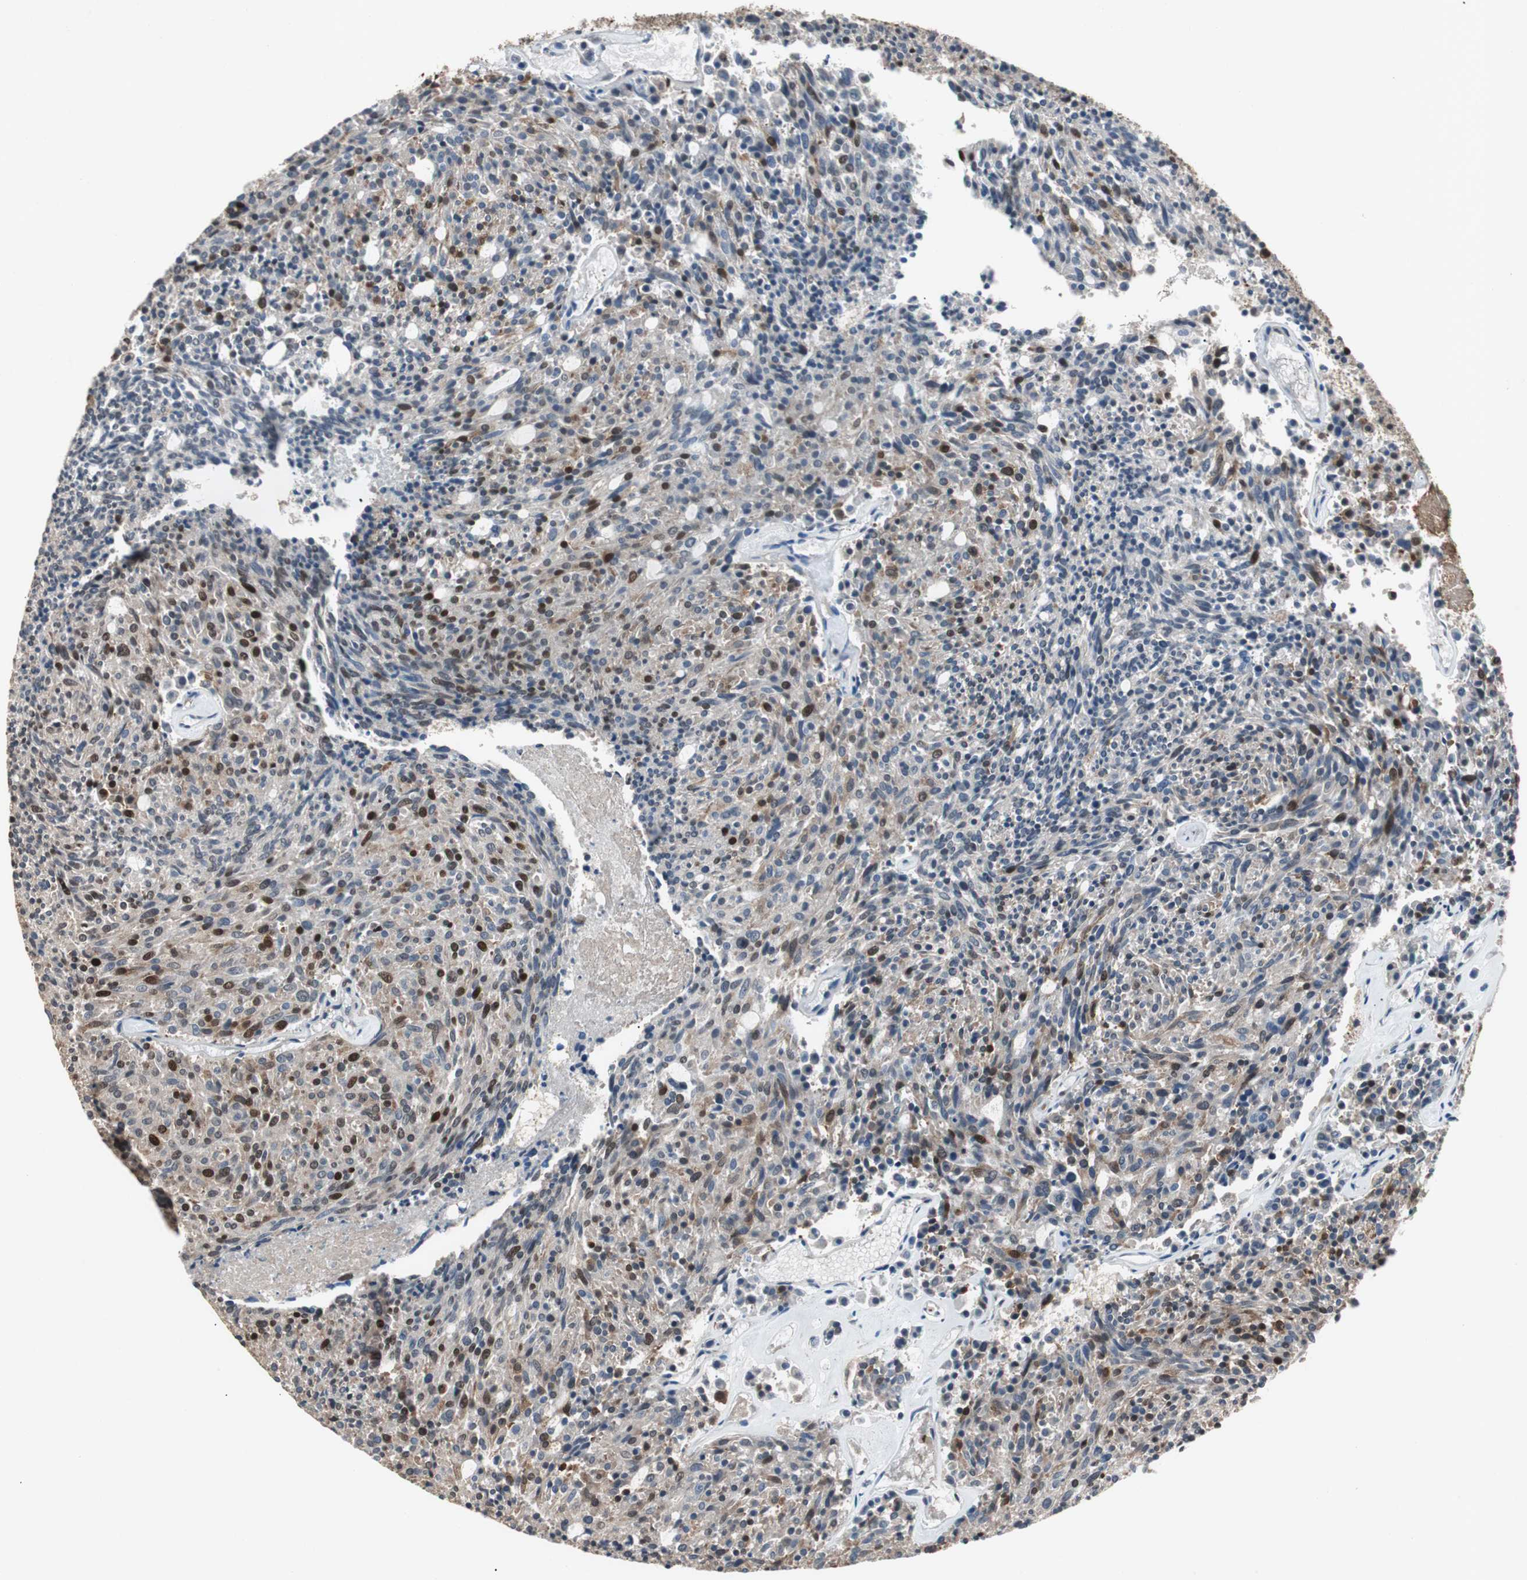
{"staining": {"intensity": "strong", "quantity": "<25%", "location": "nuclear"}, "tissue": "carcinoid", "cell_type": "Tumor cells", "image_type": "cancer", "snomed": [{"axis": "morphology", "description": "Carcinoid, malignant, NOS"}, {"axis": "topography", "description": "Pancreas"}], "caption": "This is an image of immunohistochemistry staining of carcinoid (malignant), which shows strong expression in the nuclear of tumor cells.", "gene": "FEN1", "patient": {"sex": "female", "age": 54}}